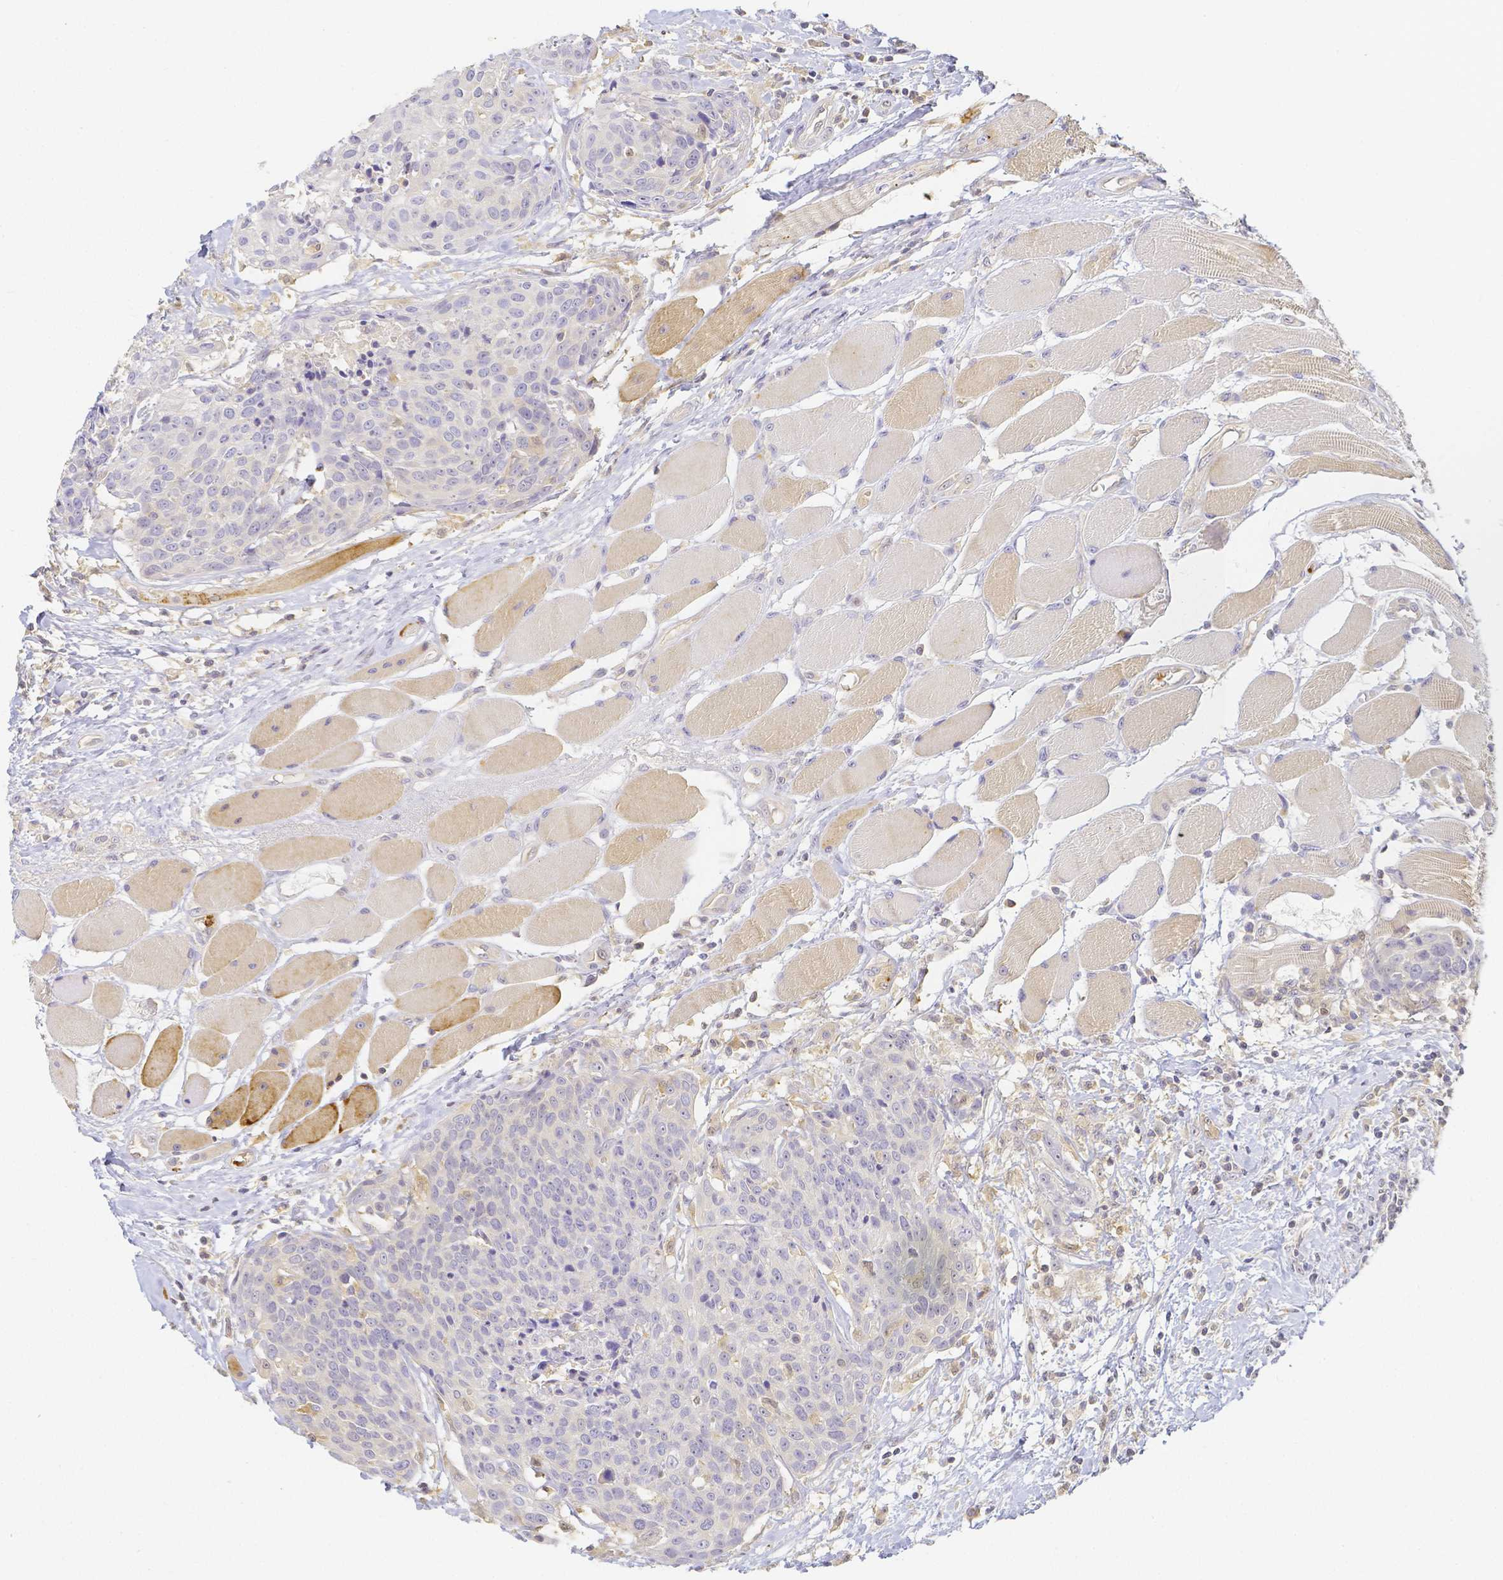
{"staining": {"intensity": "negative", "quantity": "none", "location": "none"}, "tissue": "head and neck cancer", "cell_type": "Tumor cells", "image_type": "cancer", "snomed": [{"axis": "morphology", "description": "Squamous cell carcinoma, NOS"}, {"axis": "topography", "description": "Oral tissue"}, {"axis": "topography", "description": "Head-Neck"}], "caption": "Human head and neck squamous cell carcinoma stained for a protein using IHC displays no positivity in tumor cells.", "gene": "KCNH1", "patient": {"sex": "male", "age": 64}}